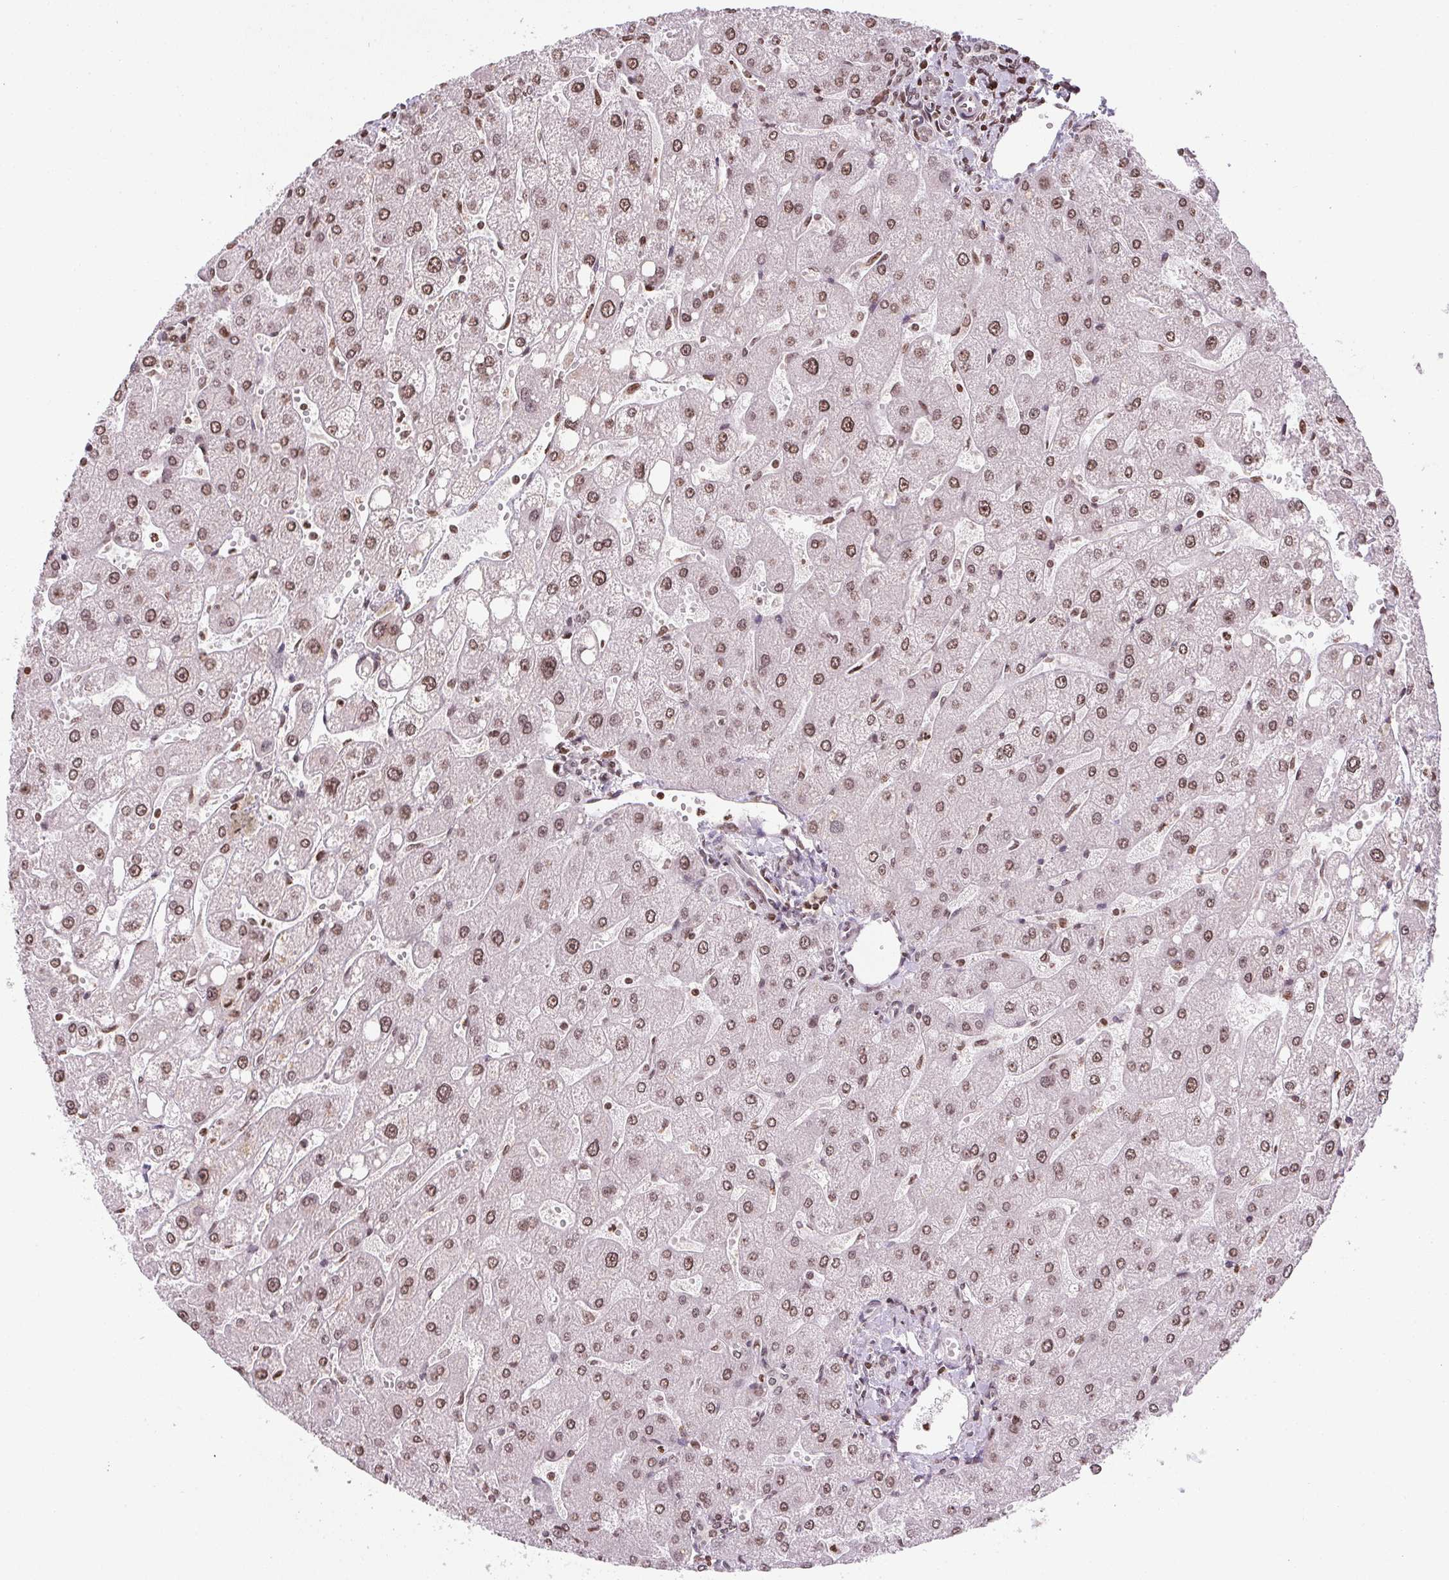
{"staining": {"intensity": "weak", "quantity": ">75%", "location": "nuclear"}, "tissue": "liver", "cell_type": "Cholangiocytes", "image_type": "normal", "snomed": [{"axis": "morphology", "description": "Normal tissue, NOS"}, {"axis": "topography", "description": "Liver"}], "caption": "A brown stain shows weak nuclear positivity of a protein in cholangiocytes of benign human liver. Using DAB (3,3'-diaminobenzidine) (brown) and hematoxylin (blue) stains, captured at high magnification using brightfield microscopy.", "gene": "RNF181", "patient": {"sex": "male", "age": 67}}